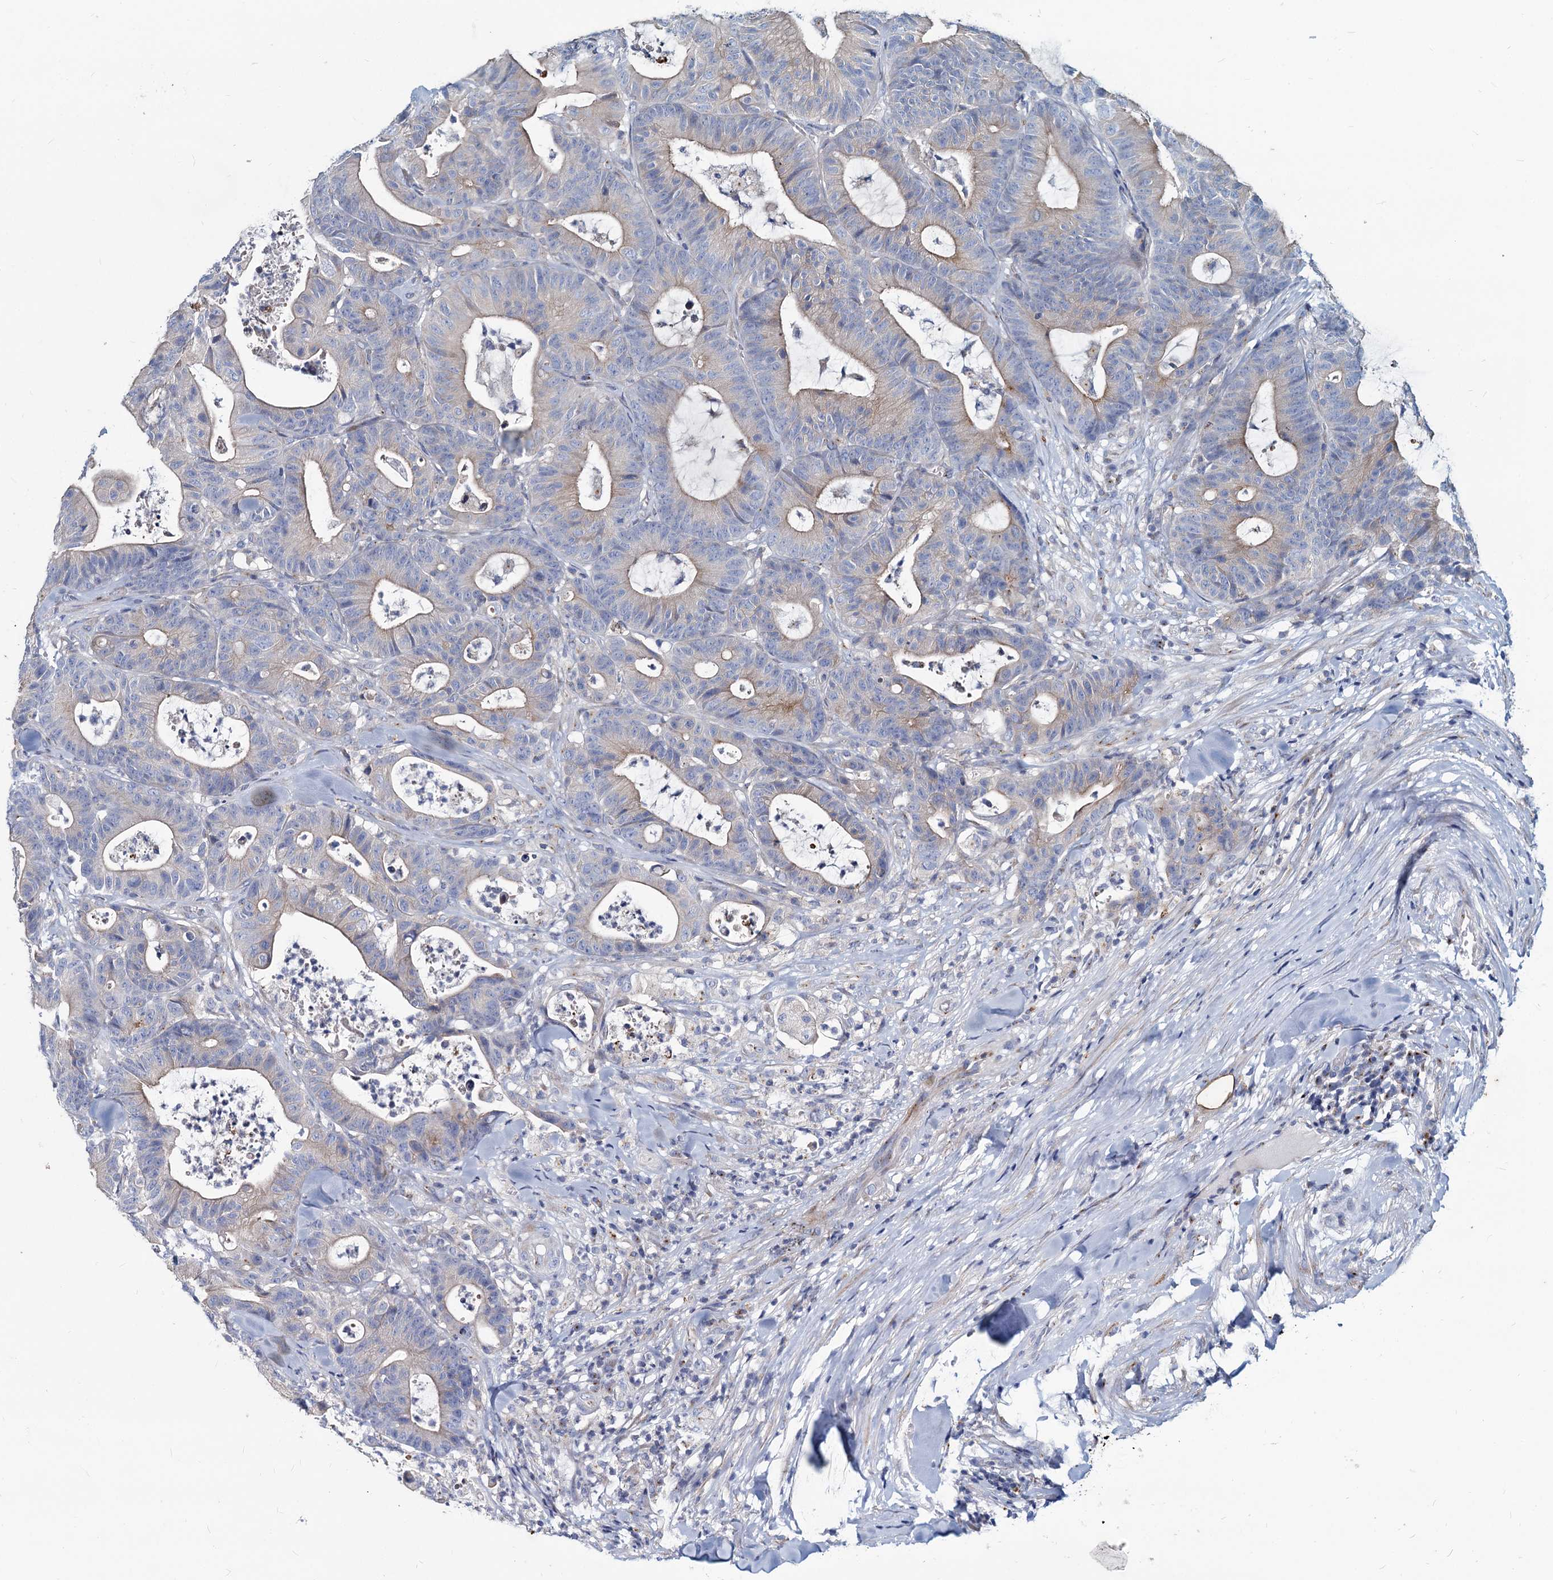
{"staining": {"intensity": "weak", "quantity": "25%-75%", "location": "cytoplasmic/membranous"}, "tissue": "colorectal cancer", "cell_type": "Tumor cells", "image_type": "cancer", "snomed": [{"axis": "morphology", "description": "Adenocarcinoma, NOS"}, {"axis": "topography", "description": "Colon"}], "caption": "Colorectal adenocarcinoma stained with a protein marker demonstrates weak staining in tumor cells.", "gene": "AGBL4", "patient": {"sex": "female", "age": 84}}